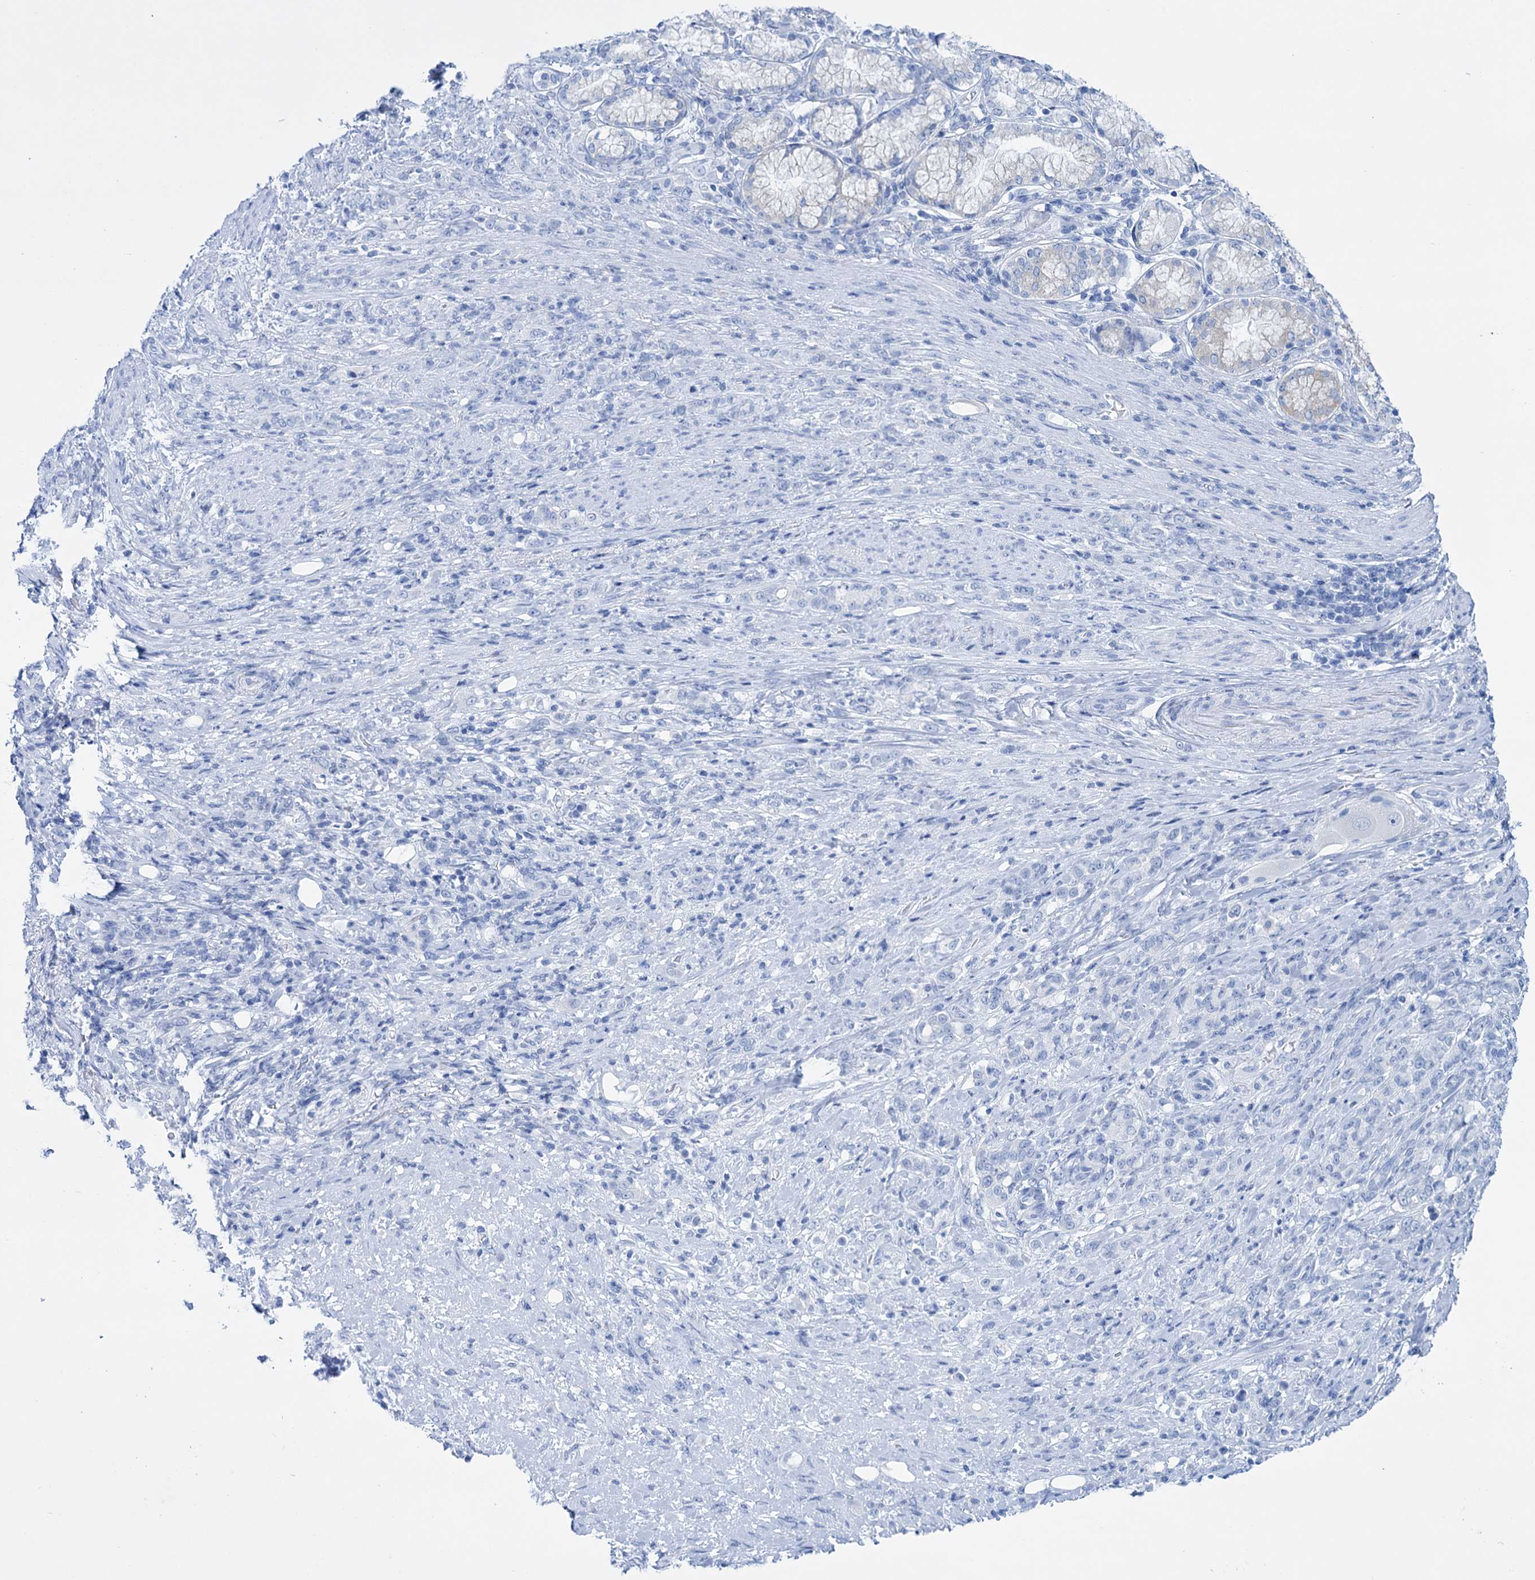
{"staining": {"intensity": "negative", "quantity": "none", "location": "none"}, "tissue": "stomach cancer", "cell_type": "Tumor cells", "image_type": "cancer", "snomed": [{"axis": "morphology", "description": "Adenocarcinoma, NOS"}, {"axis": "topography", "description": "Stomach"}], "caption": "Stomach adenocarcinoma was stained to show a protein in brown. There is no significant expression in tumor cells.", "gene": "FBXW12", "patient": {"sex": "female", "age": 79}}